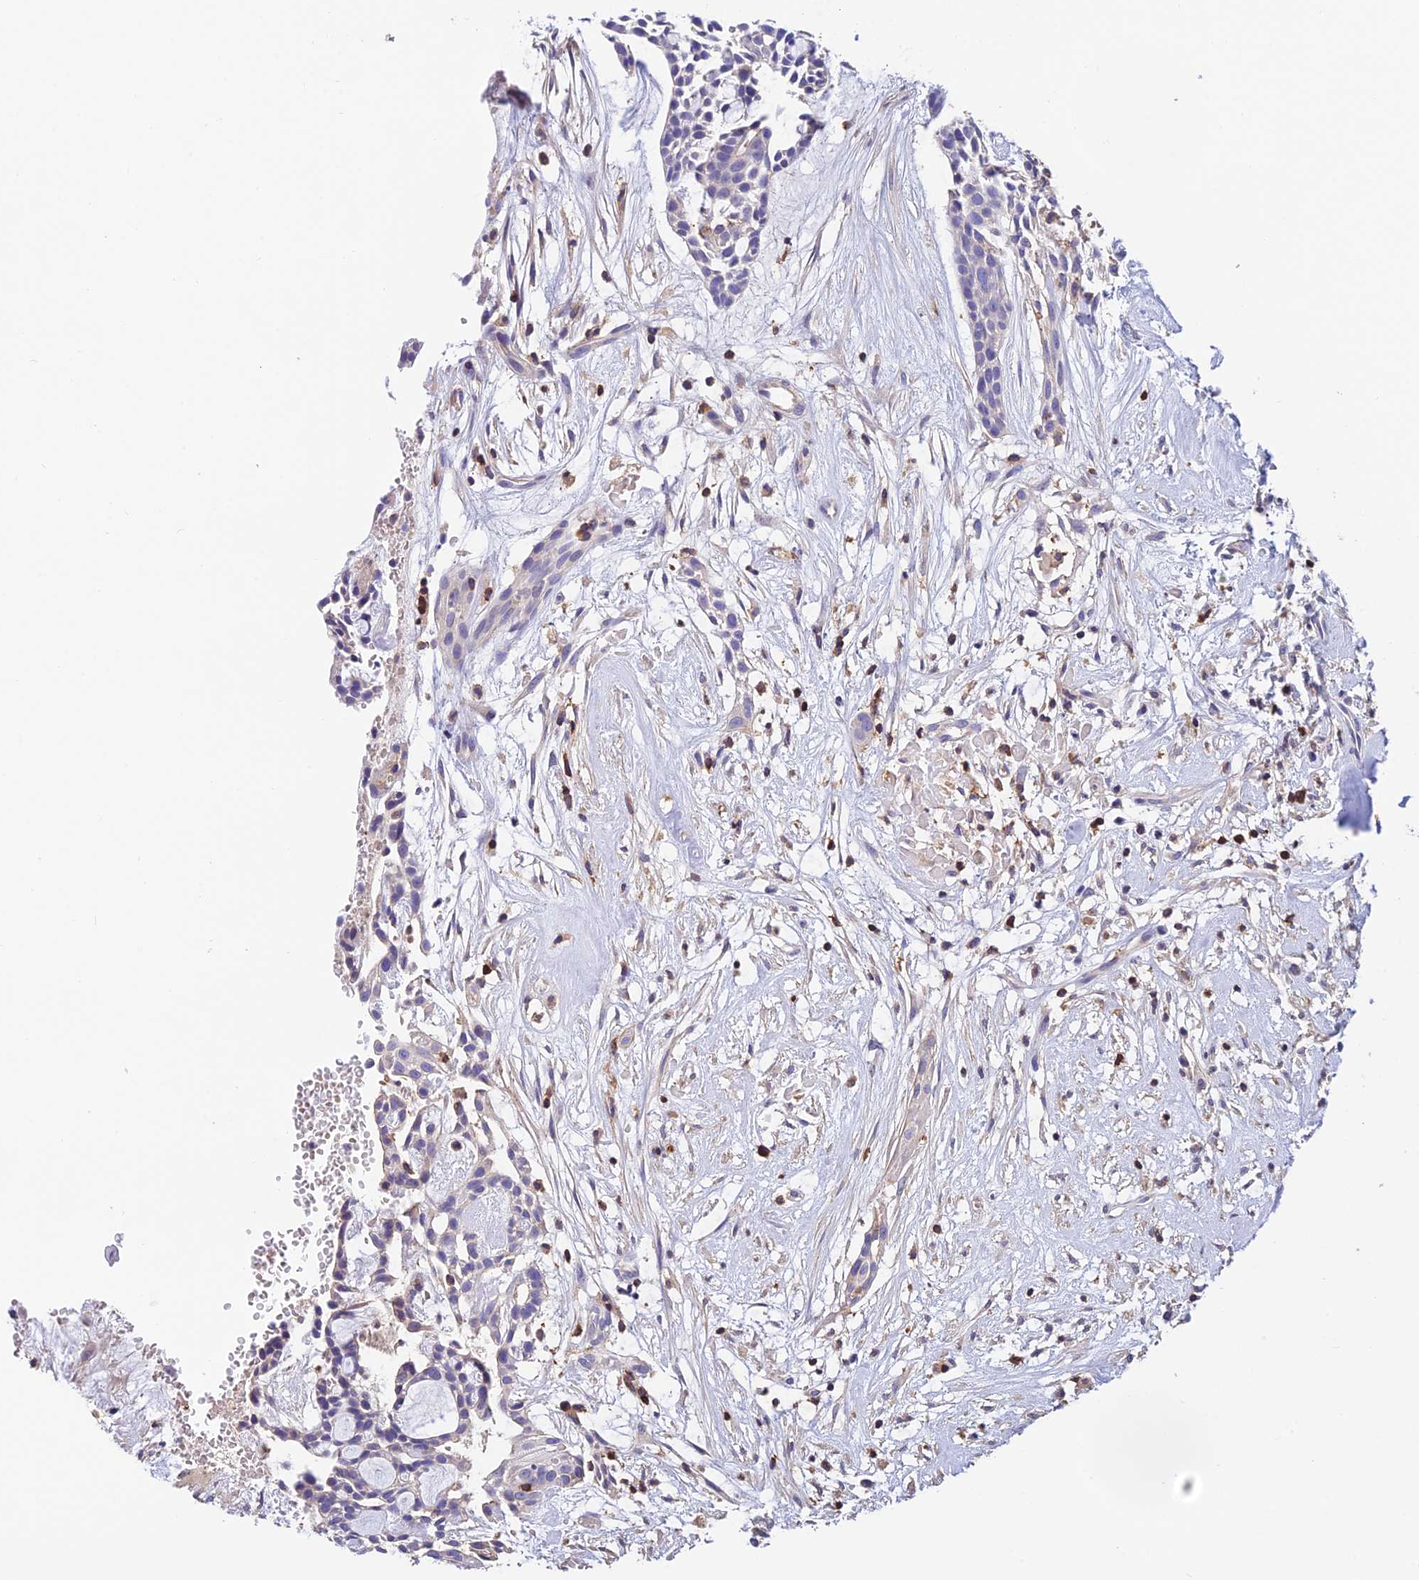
{"staining": {"intensity": "negative", "quantity": "none", "location": "none"}, "tissue": "head and neck cancer", "cell_type": "Tumor cells", "image_type": "cancer", "snomed": [{"axis": "morphology", "description": "Adenocarcinoma, NOS"}, {"axis": "topography", "description": "Subcutis"}, {"axis": "topography", "description": "Head-Neck"}], "caption": "The image exhibits no staining of tumor cells in head and neck cancer. (DAB IHC, high magnification).", "gene": "LPXN", "patient": {"sex": "female", "age": 73}}